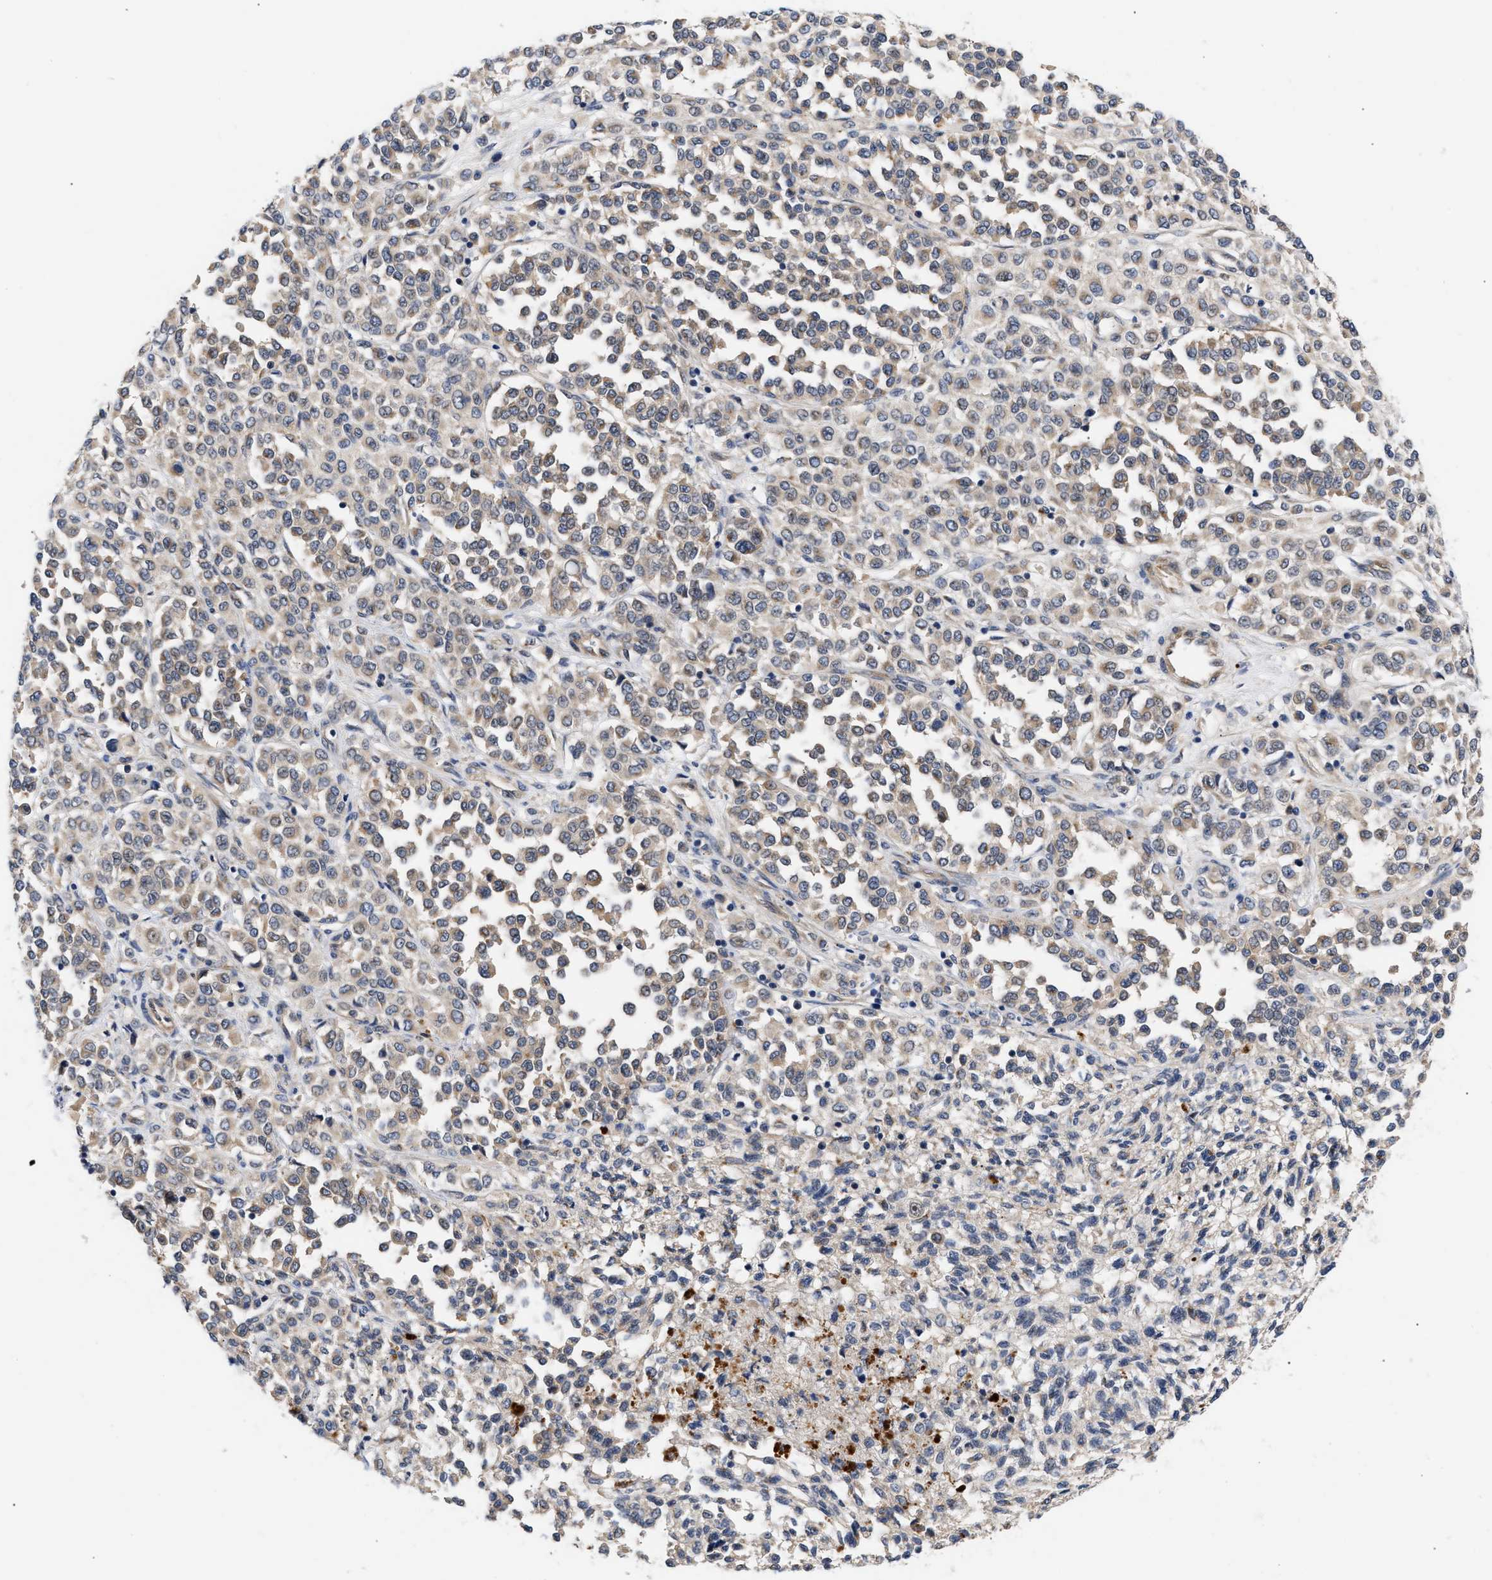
{"staining": {"intensity": "weak", "quantity": "25%-75%", "location": "cytoplasmic/membranous"}, "tissue": "melanoma", "cell_type": "Tumor cells", "image_type": "cancer", "snomed": [{"axis": "morphology", "description": "Malignant melanoma, Metastatic site"}, {"axis": "topography", "description": "Pancreas"}], "caption": "An image showing weak cytoplasmic/membranous expression in about 25%-75% of tumor cells in melanoma, as visualized by brown immunohistochemical staining.", "gene": "CCDC146", "patient": {"sex": "female", "age": 30}}